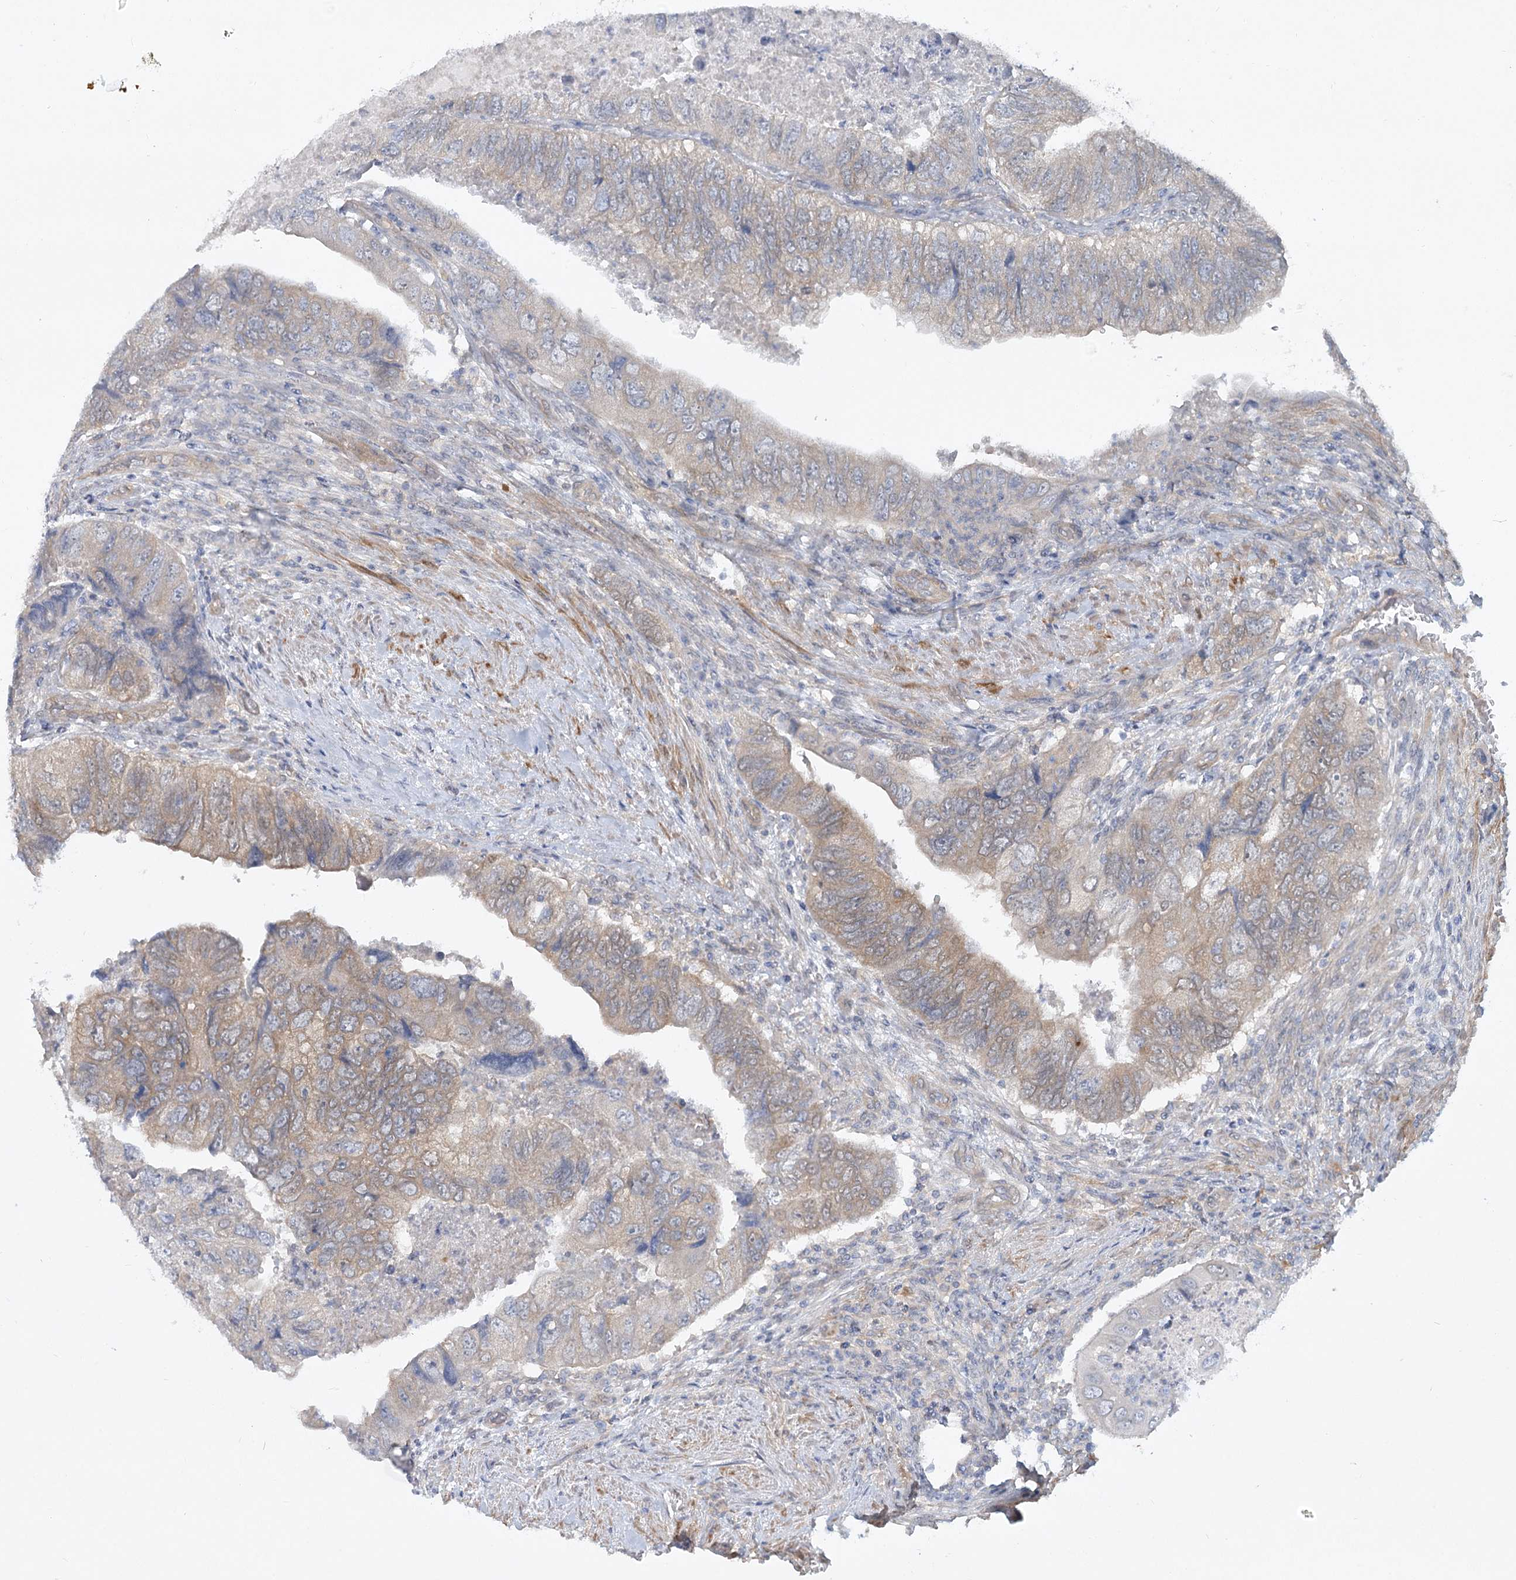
{"staining": {"intensity": "weak", "quantity": "25%-75%", "location": "cytoplasmic/membranous"}, "tissue": "colorectal cancer", "cell_type": "Tumor cells", "image_type": "cancer", "snomed": [{"axis": "morphology", "description": "Adenocarcinoma, NOS"}, {"axis": "topography", "description": "Rectum"}], "caption": "Colorectal cancer stained with a brown dye displays weak cytoplasmic/membranous positive positivity in approximately 25%-75% of tumor cells.", "gene": "AAMDC", "patient": {"sex": "male", "age": 63}}